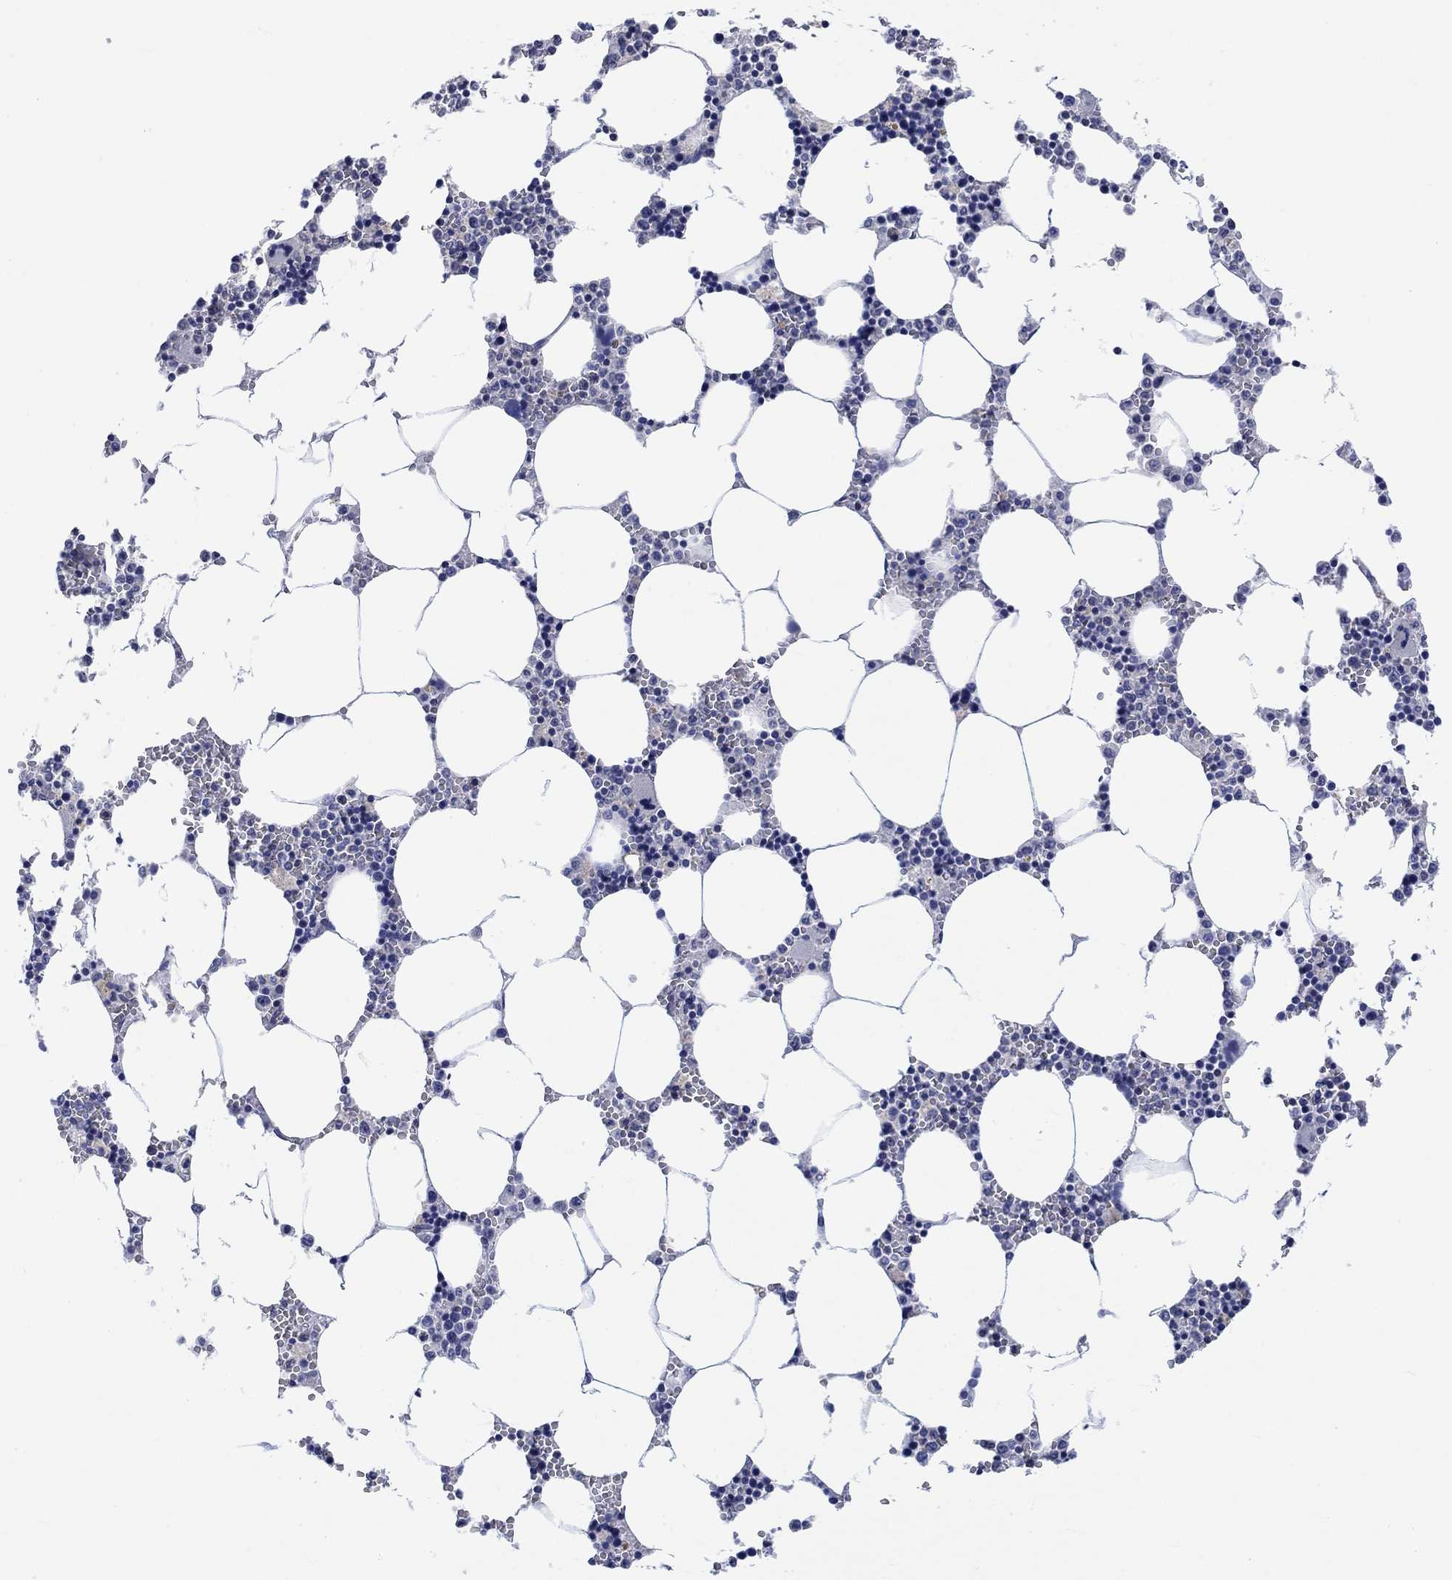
{"staining": {"intensity": "negative", "quantity": "none", "location": "none"}, "tissue": "bone marrow", "cell_type": "Hematopoietic cells", "image_type": "normal", "snomed": [{"axis": "morphology", "description": "Normal tissue, NOS"}, {"axis": "topography", "description": "Bone marrow"}], "caption": "High magnification brightfield microscopy of unremarkable bone marrow stained with DAB (brown) and counterstained with hematoxylin (blue): hematopoietic cells show no significant positivity.", "gene": "AGRP", "patient": {"sex": "female", "age": 64}}